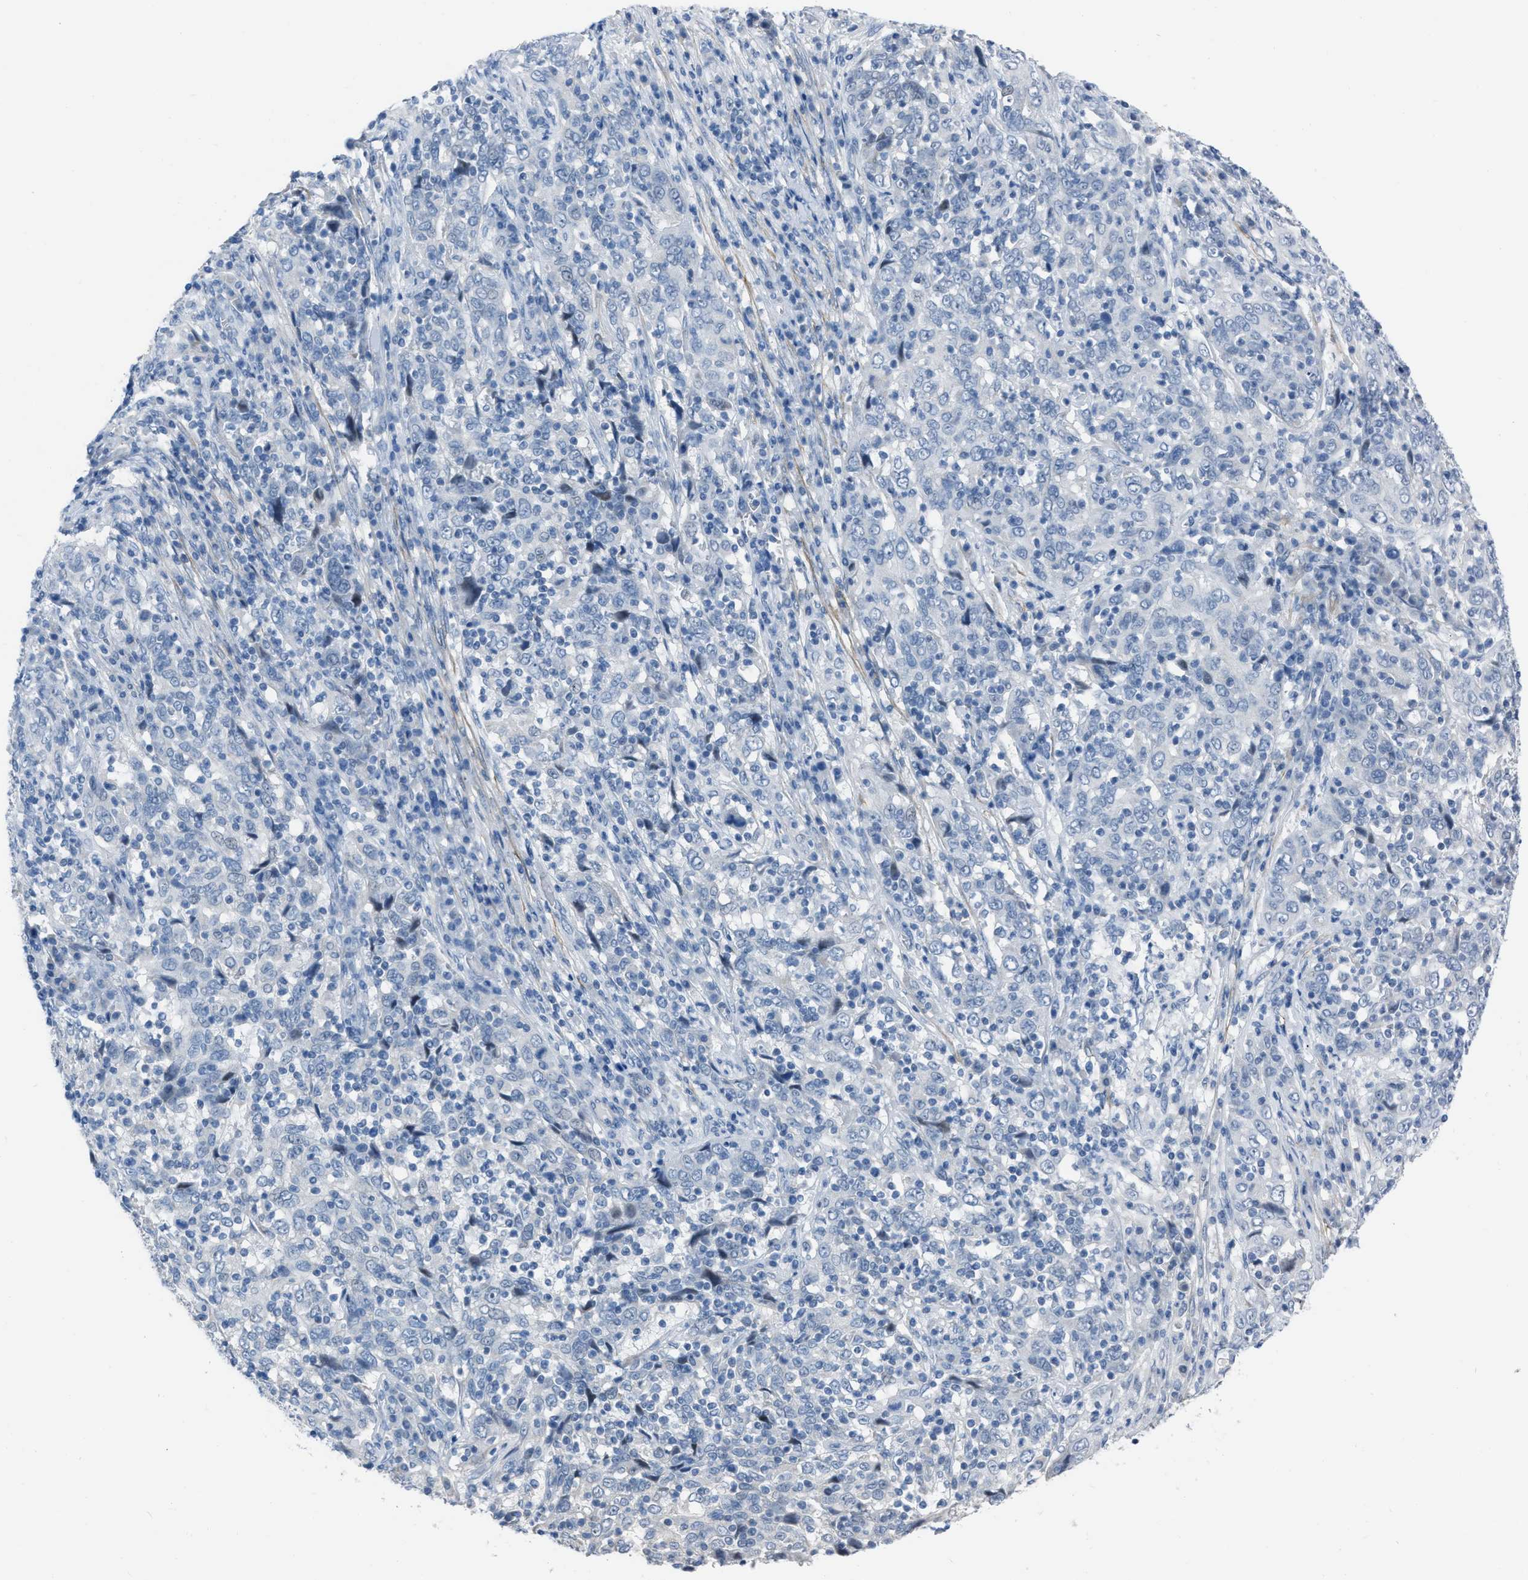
{"staining": {"intensity": "negative", "quantity": "none", "location": "none"}, "tissue": "cervical cancer", "cell_type": "Tumor cells", "image_type": "cancer", "snomed": [{"axis": "morphology", "description": "Squamous cell carcinoma, NOS"}, {"axis": "topography", "description": "Cervix"}], "caption": "Immunohistochemistry histopathology image of neoplastic tissue: human cervical cancer (squamous cell carcinoma) stained with DAB (3,3'-diaminobenzidine) exhibits no significant protein expression in tumor cells.", "gene": "SPATC1L", "patient": {"sex": "female", "age": 46}}